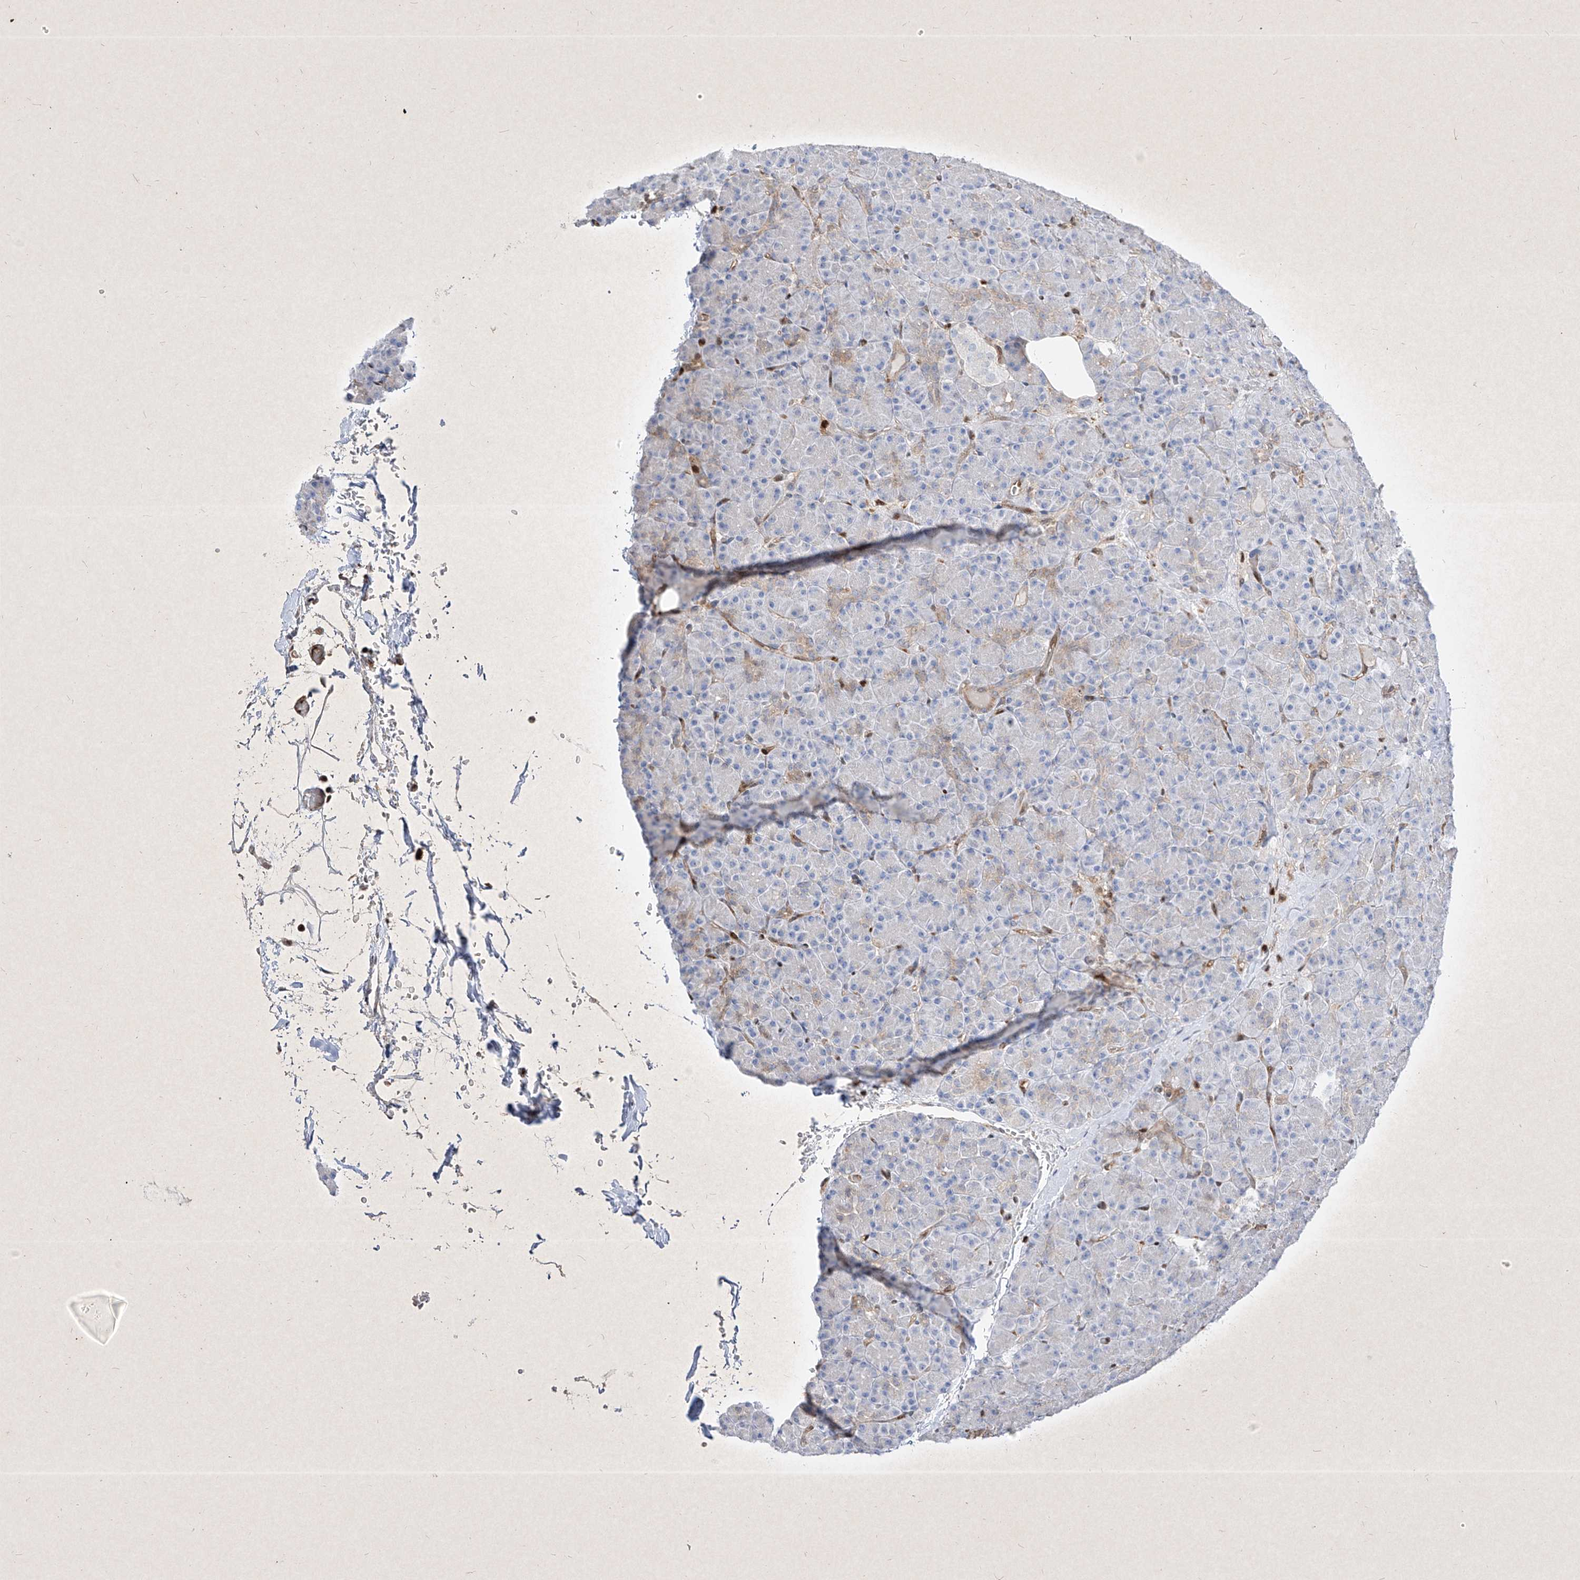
{"staining": {"intensity": "moderate", "quantity": "<25%", "location": "cytoplasmic/membranous,nuclear"}, "tissue": "pancreas", "cell_type": "Exocrine glandular cells", "image_type": "normal", "snomed": [{"axis": "morphology", "description": "Normal tissue, NOS"}, {"axis": "topography", "description": "Pancreas"}], "caption": "Protein analysis of unremarkable pancreas reveals moderate cytoplasmic/membranous,nuclear staining in approximately <25% of exocrine glandular cells.", "gene": "PSMB10", "patient": {"sex": "female", "age": 43}}